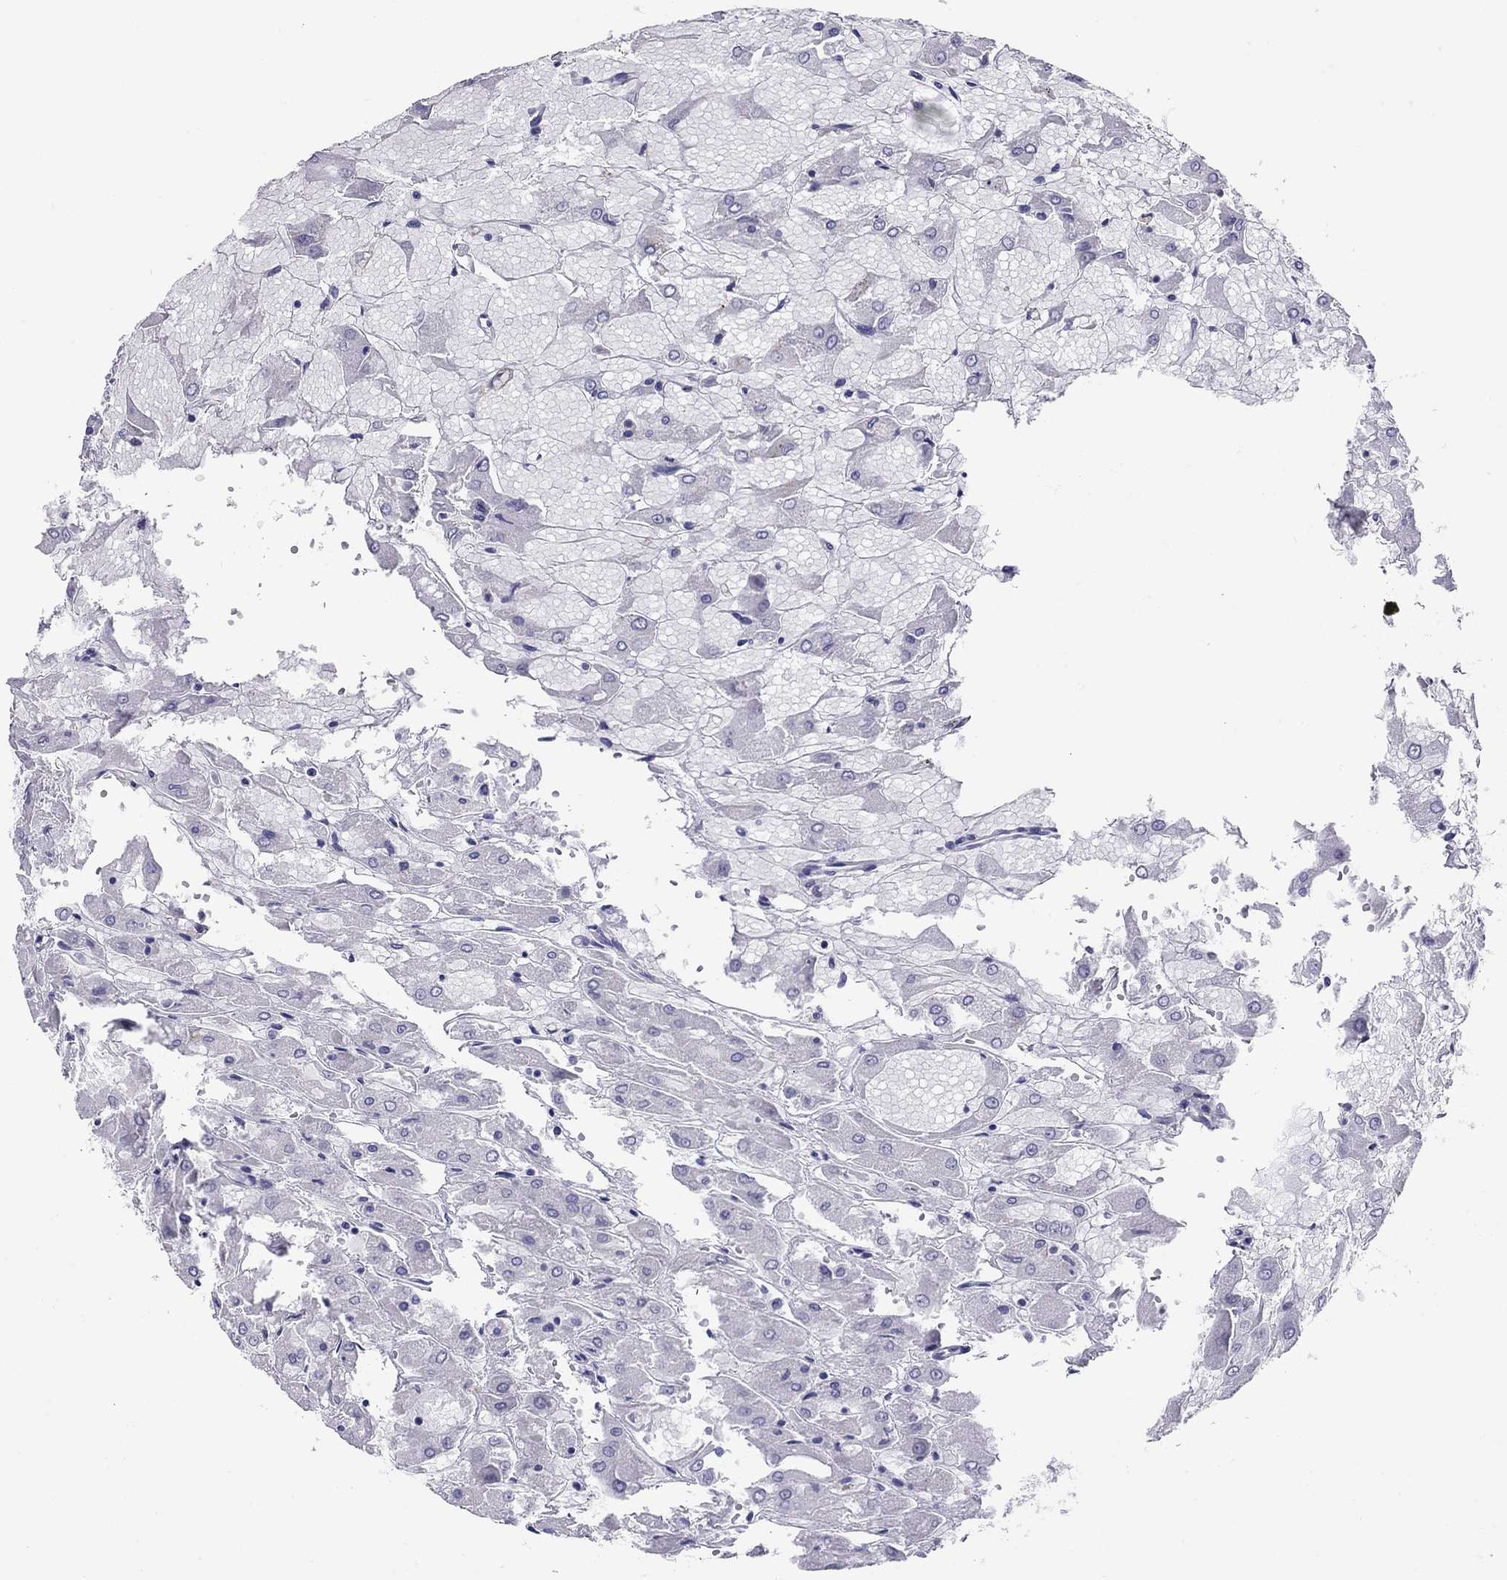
{"staining": {"intensity": "negative", "quantity": "none", "location": "none"}, "tissue": "renal cancer", "cell_type": "Tumor cells", "image_type": "cancer", "snomed": [{"axis": "morphology", "description": "Adenocarcinoma, NOS"}, {"axis": "topography", "description": "Kidney"}], "caption": "This is an immunohistochemistry photomicrograph of renal cancer (adenocarcinoma). There is no staining in tumor cells.", "gene": "LYAR", "patient": {"sex": "male", "age": 72}}